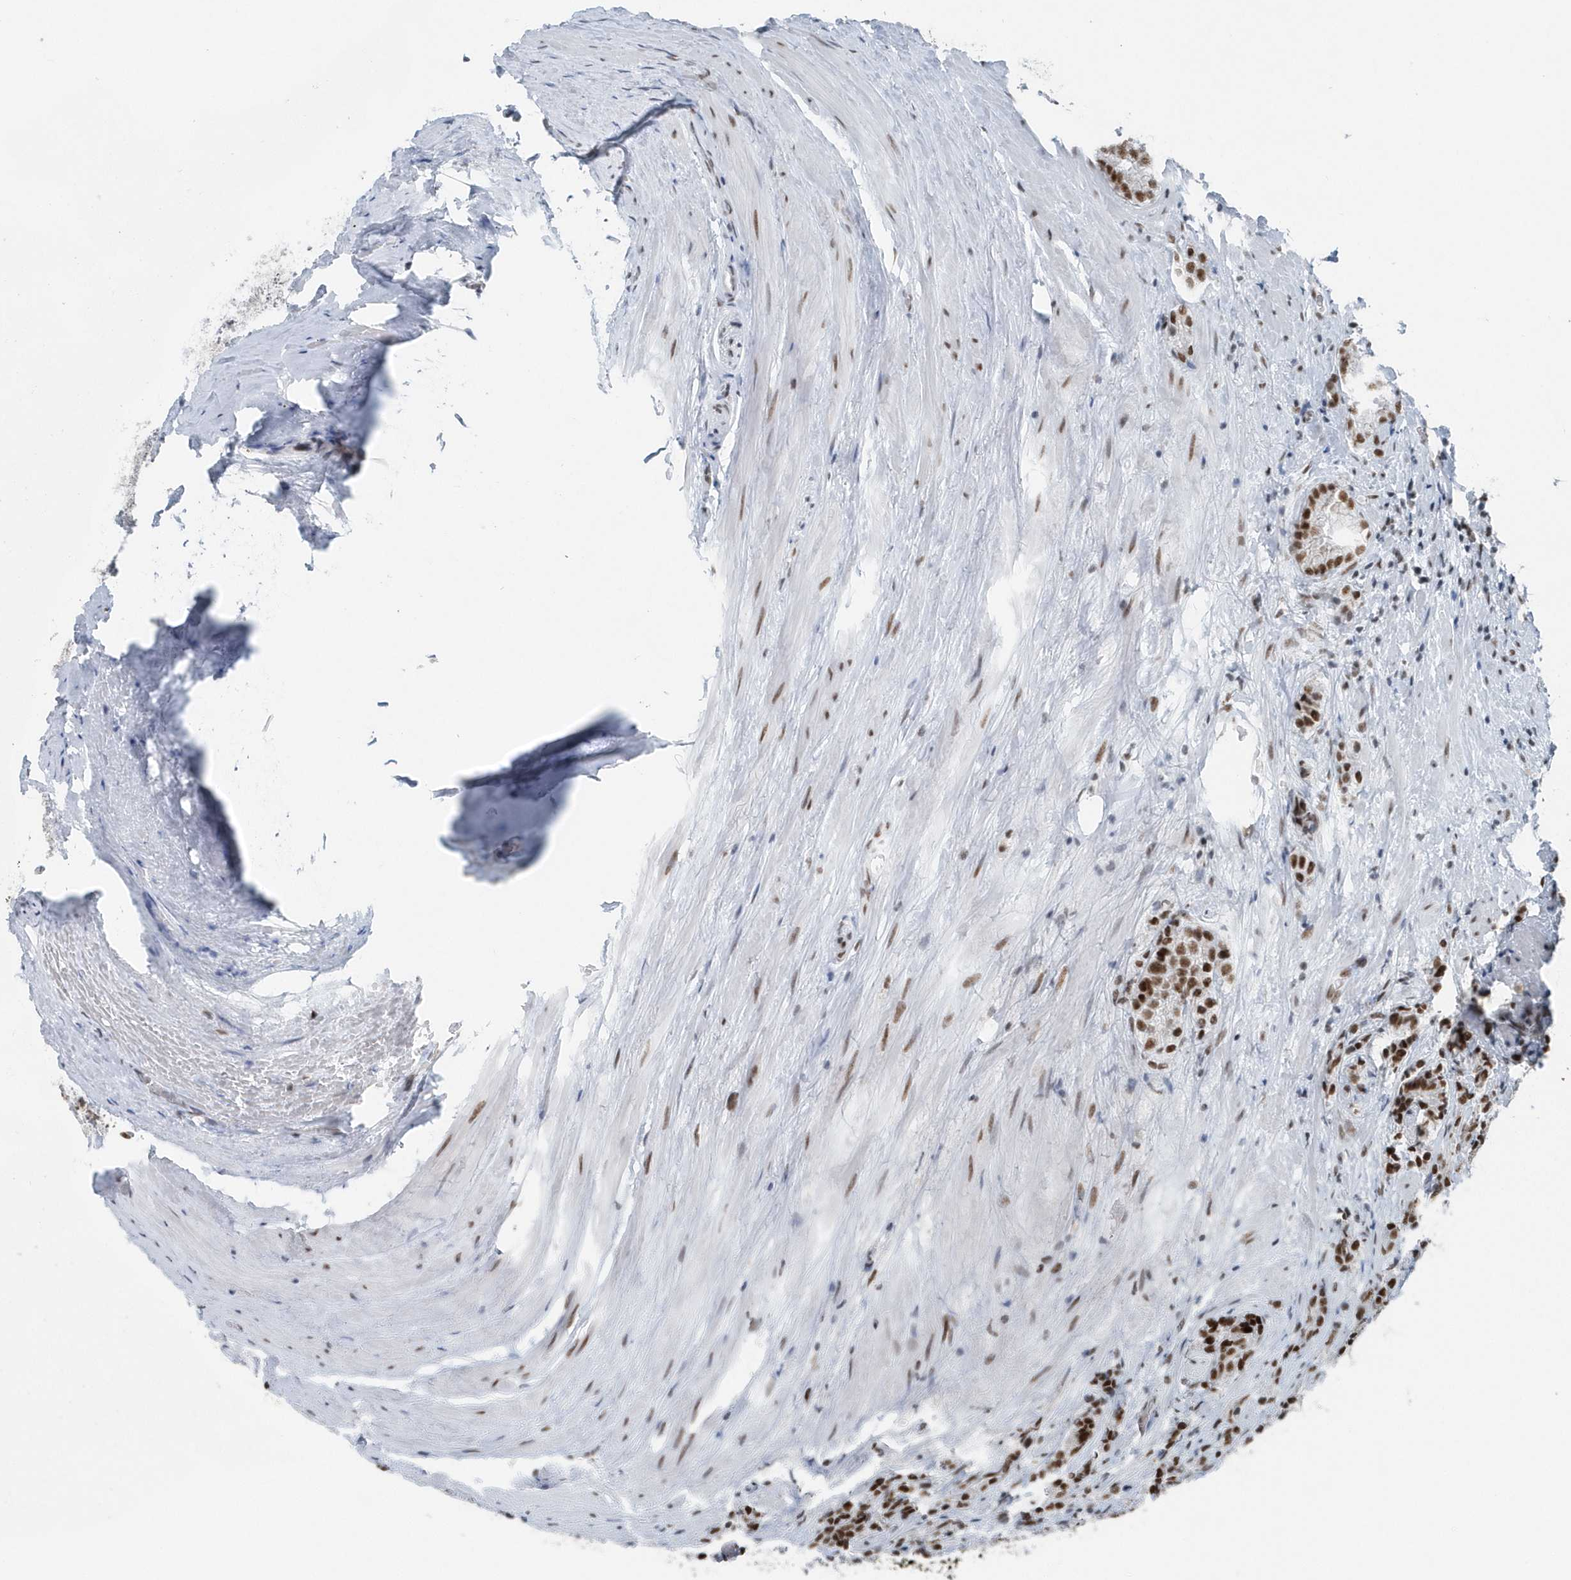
{"staining": {"intensity": "moderate", "quantity": ">75%", "location": "nuclear"}, "tissue": "prostate cancer", "cell_type": "Tumor cells", "image_type": "cancer", "snomed": [{"axis": "morphology", "description": "Adenocarcinoma, High grade"}, {"axis": "topography", "description": "Prostate"}], "caption": "The photomicrograph shows immunohistochemical staining of prostate high-grade adenocarcinoma. There is moderate nuclear positivity is appreciated in approximately >75% of tumor cells.", "gene": "FIP1L1", "patient": {"sex": "male", "age": 57}}